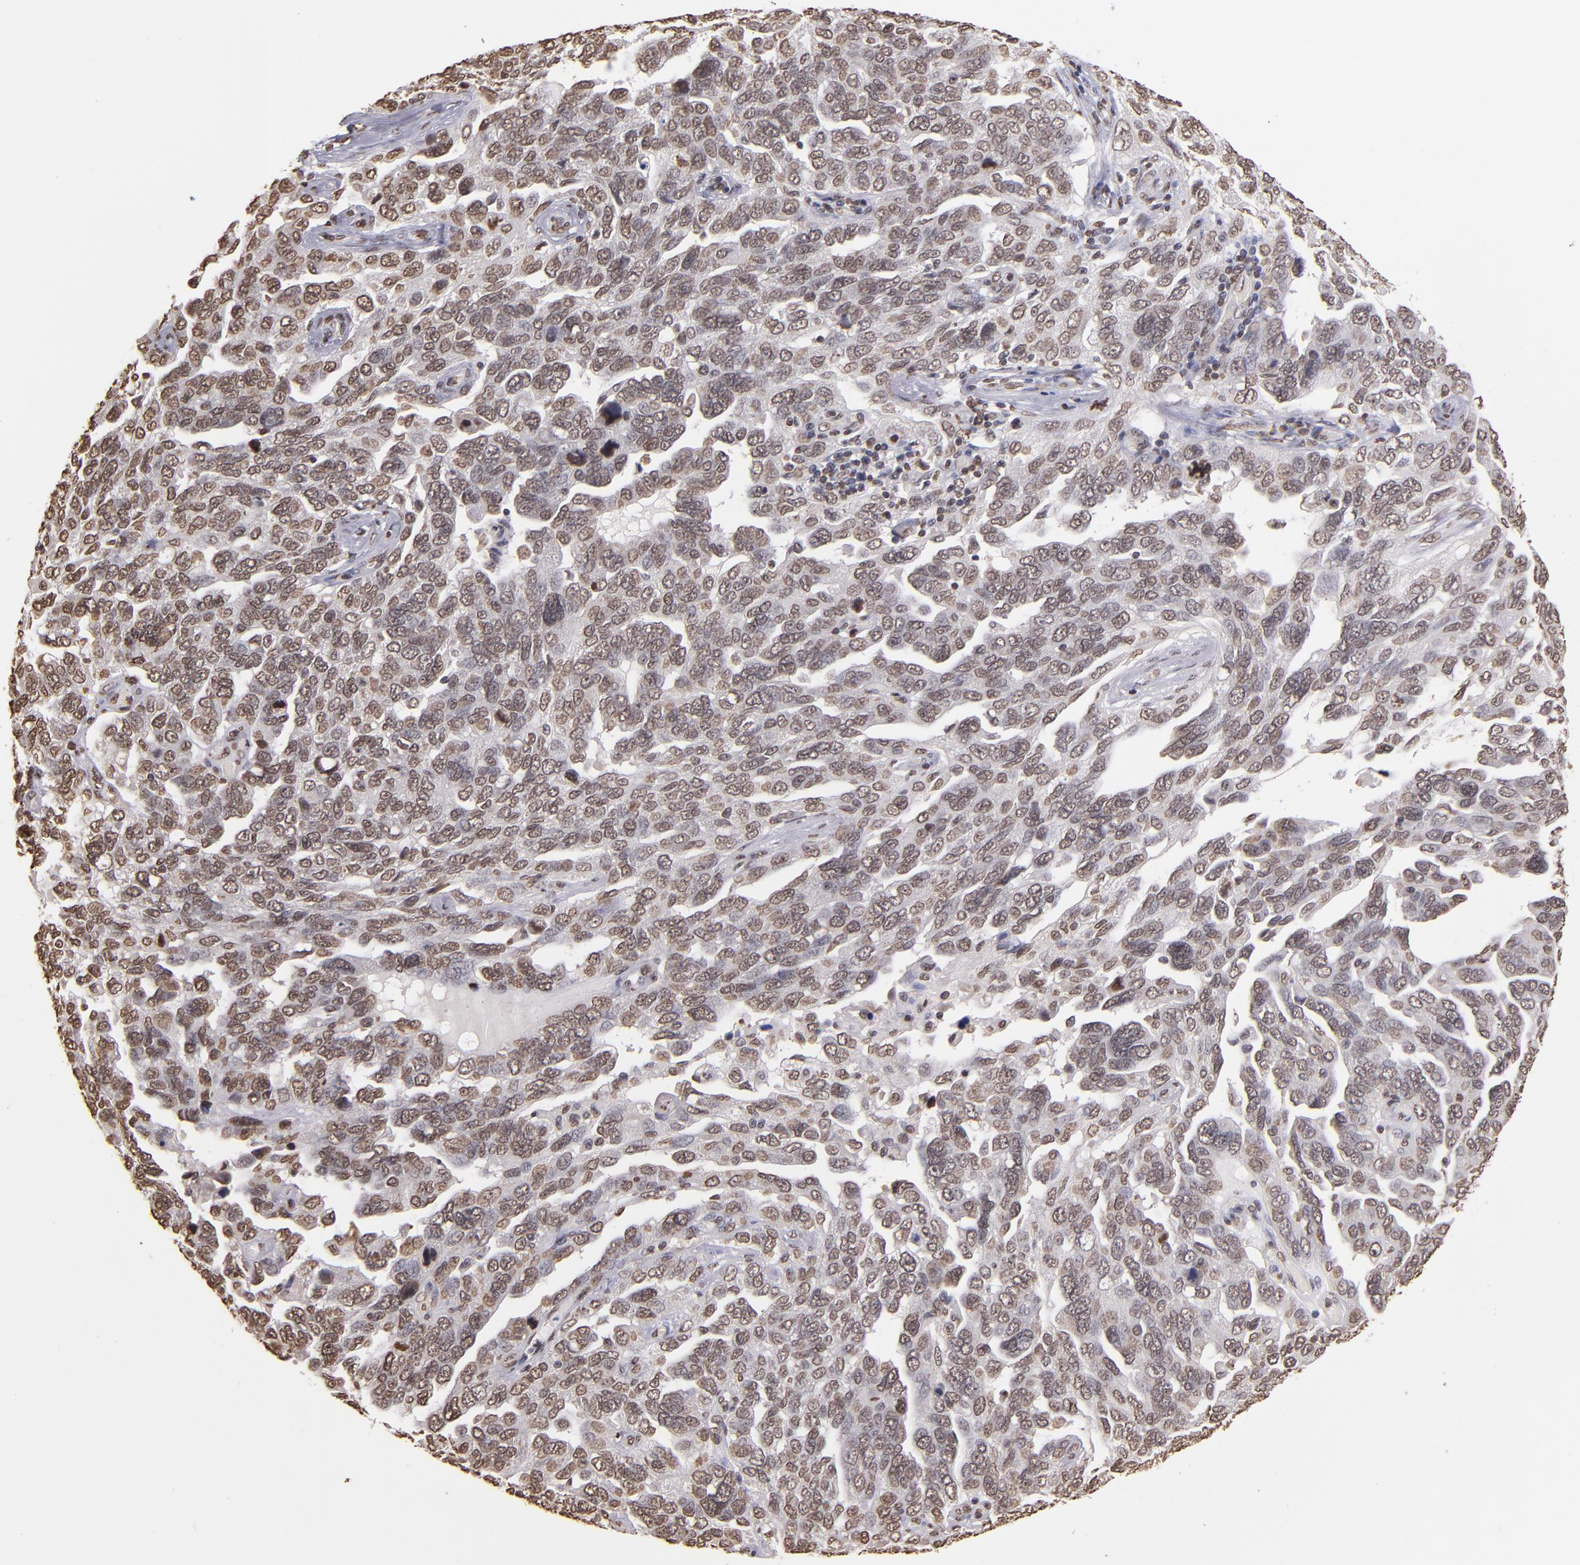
{"staining": {"intensity": "weak", "quantity": ">75%", "location": "nuclear"}, "tissue": "ovarian cancer", "cell_type": "Tumor cells", "image_type": "cancer", "snomed": [{"axis": "morphology", "description": "Cystadenocarcinoma, serous, NOS"}, {"axis": "topography", "description": "Ovary"}], "caption": "Ovarian cancer tissue exhibits weak nuclear expression in approximately >75% of tumor cells", "gene": "LBX1", "patient": {"sex": "female", "age": 64}}